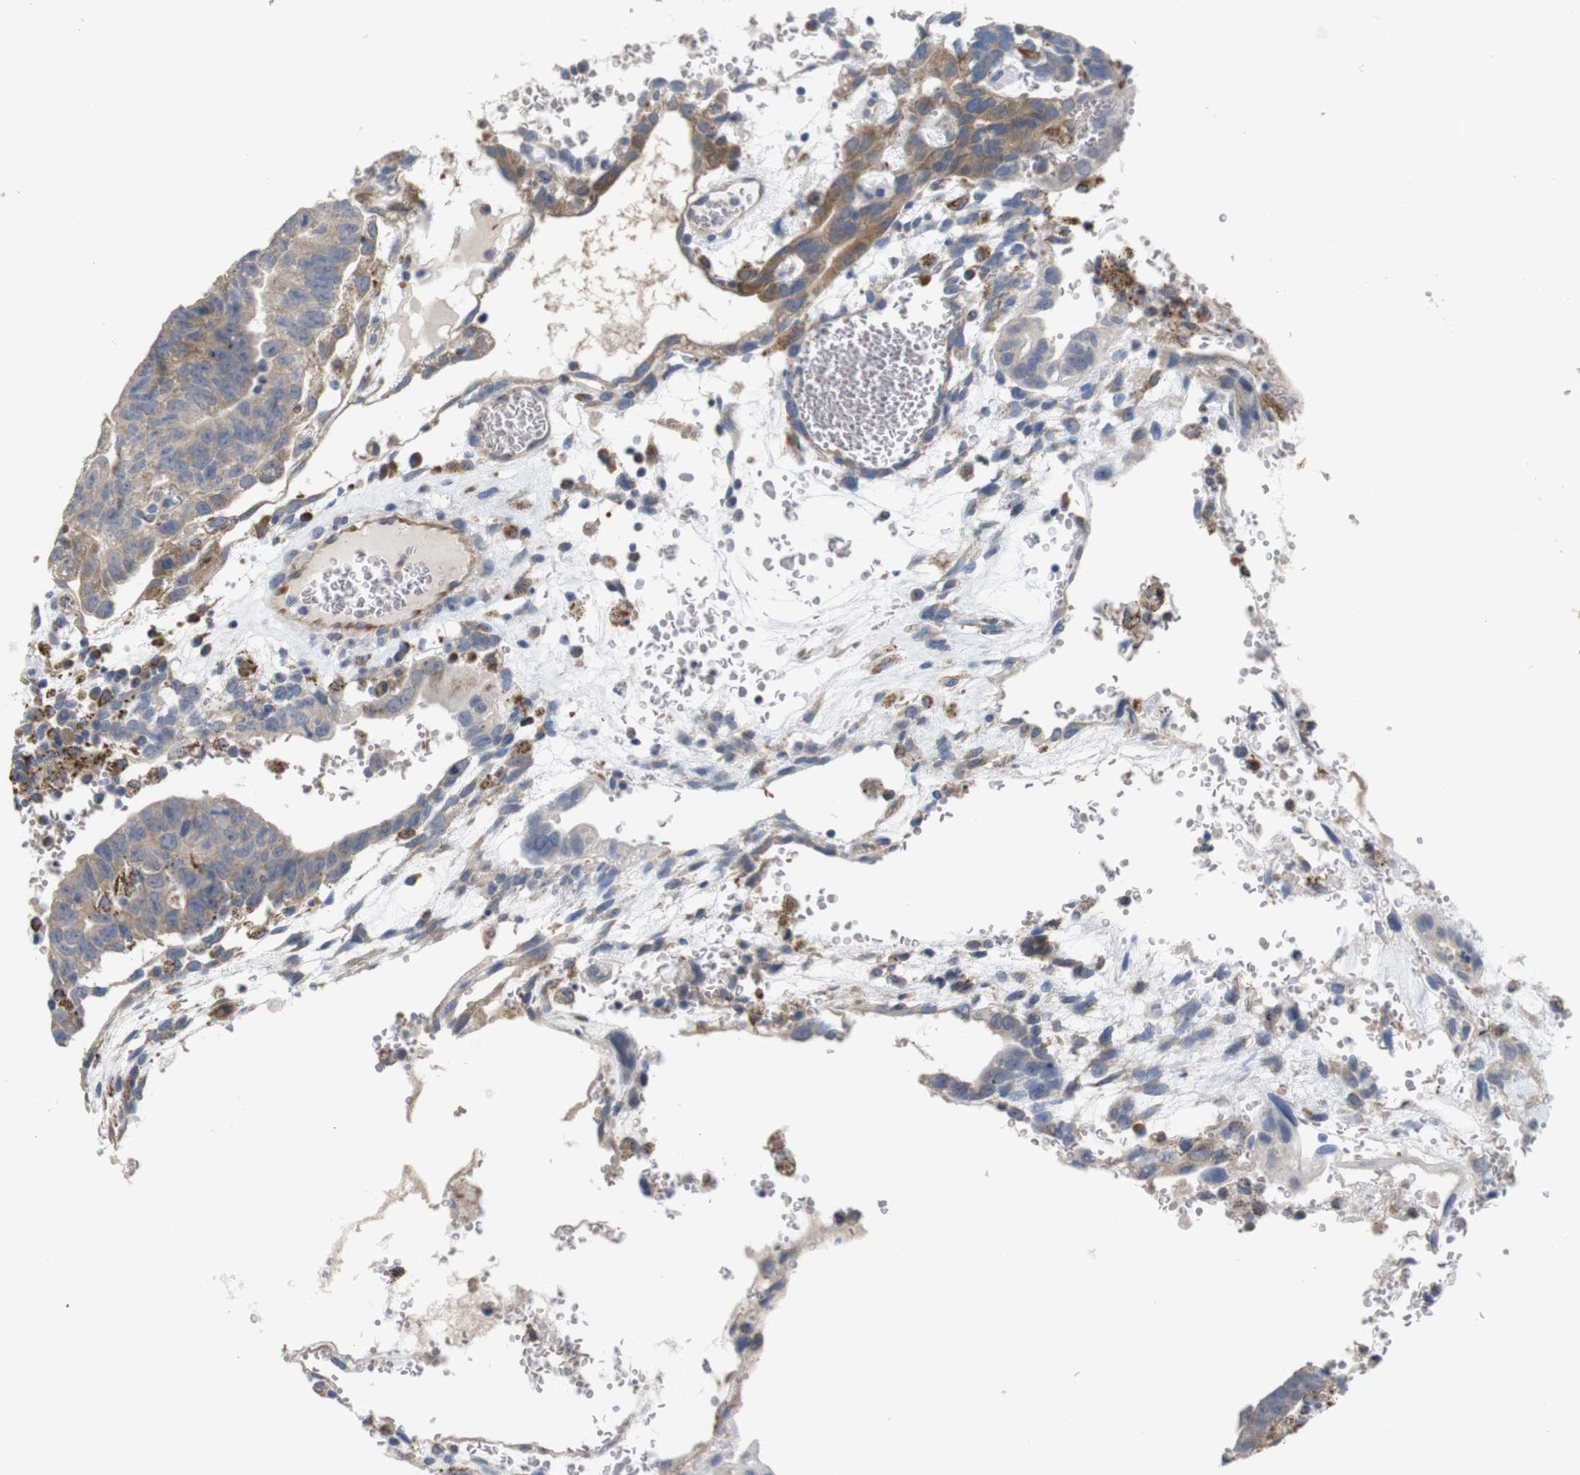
{"staining": {"intensity": "weak", "quantity": ">75%", "location": "cytoplasmic/membranous"}, "tissue": "testis cancer", "cell_type": "Tumor cells", "image_type": "cancer", "snomed": [{"axis": "morphology", "description": "Seminoma, NOS"}, {"axis": "morphology", "description": "Carcinoma, Embryonal, NOS"}, {"axis": "topography", "description": "Testis"}], "caption": "Weak cytoplasmic/membranous protein positivity is seen in about >75% of tumor cells in embryonal carcinoma (testis).", "gene": "PTPRR", "patient": {"sex": "male", "age": 52}}